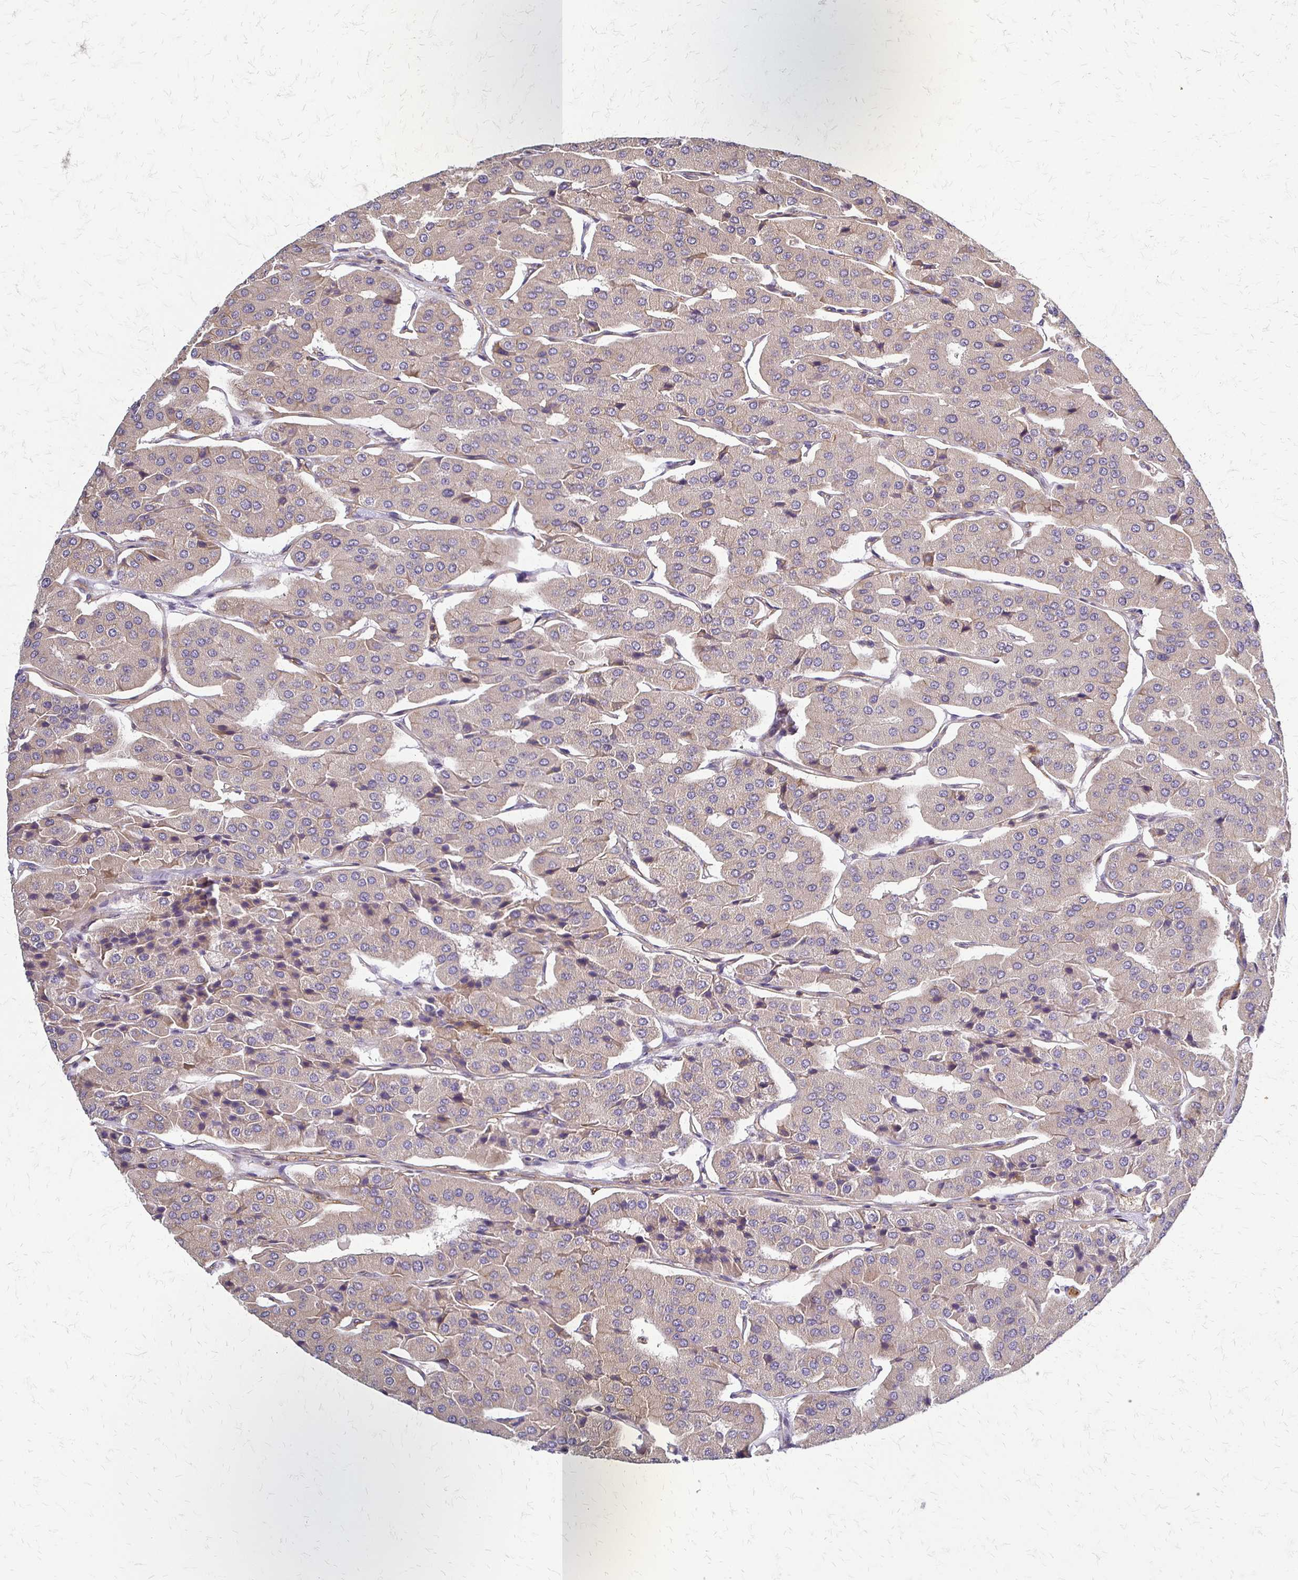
{"staining": {"intensity": "negative", "quantity": "none", "location": "none"}, "tissue": "parathyroid gland", "cell_type": "Glandular cells", "image_type": "normal", "snomed": [{"axis": "morphology", "description": "Normal tissue, NOS"}, {"axis": "morphology", "description": "Adenoma, NOS"}, {"axis": "topography", "description": "Parathyroid gland"}], "caption": "A high-resolution photomicrograph shows IHC staining of benign parathyroid gland, which displays no significant expression in glandular cells. Brightfield microscopy of immunohistochemistry (IHC) stained with DAB (3,3'-diaminobenzidine) (brown) and hematoxylin (blue), captured at high magnification.", "gene": "SLC9A9", "patient": {"sex": "female", "age": 86}}